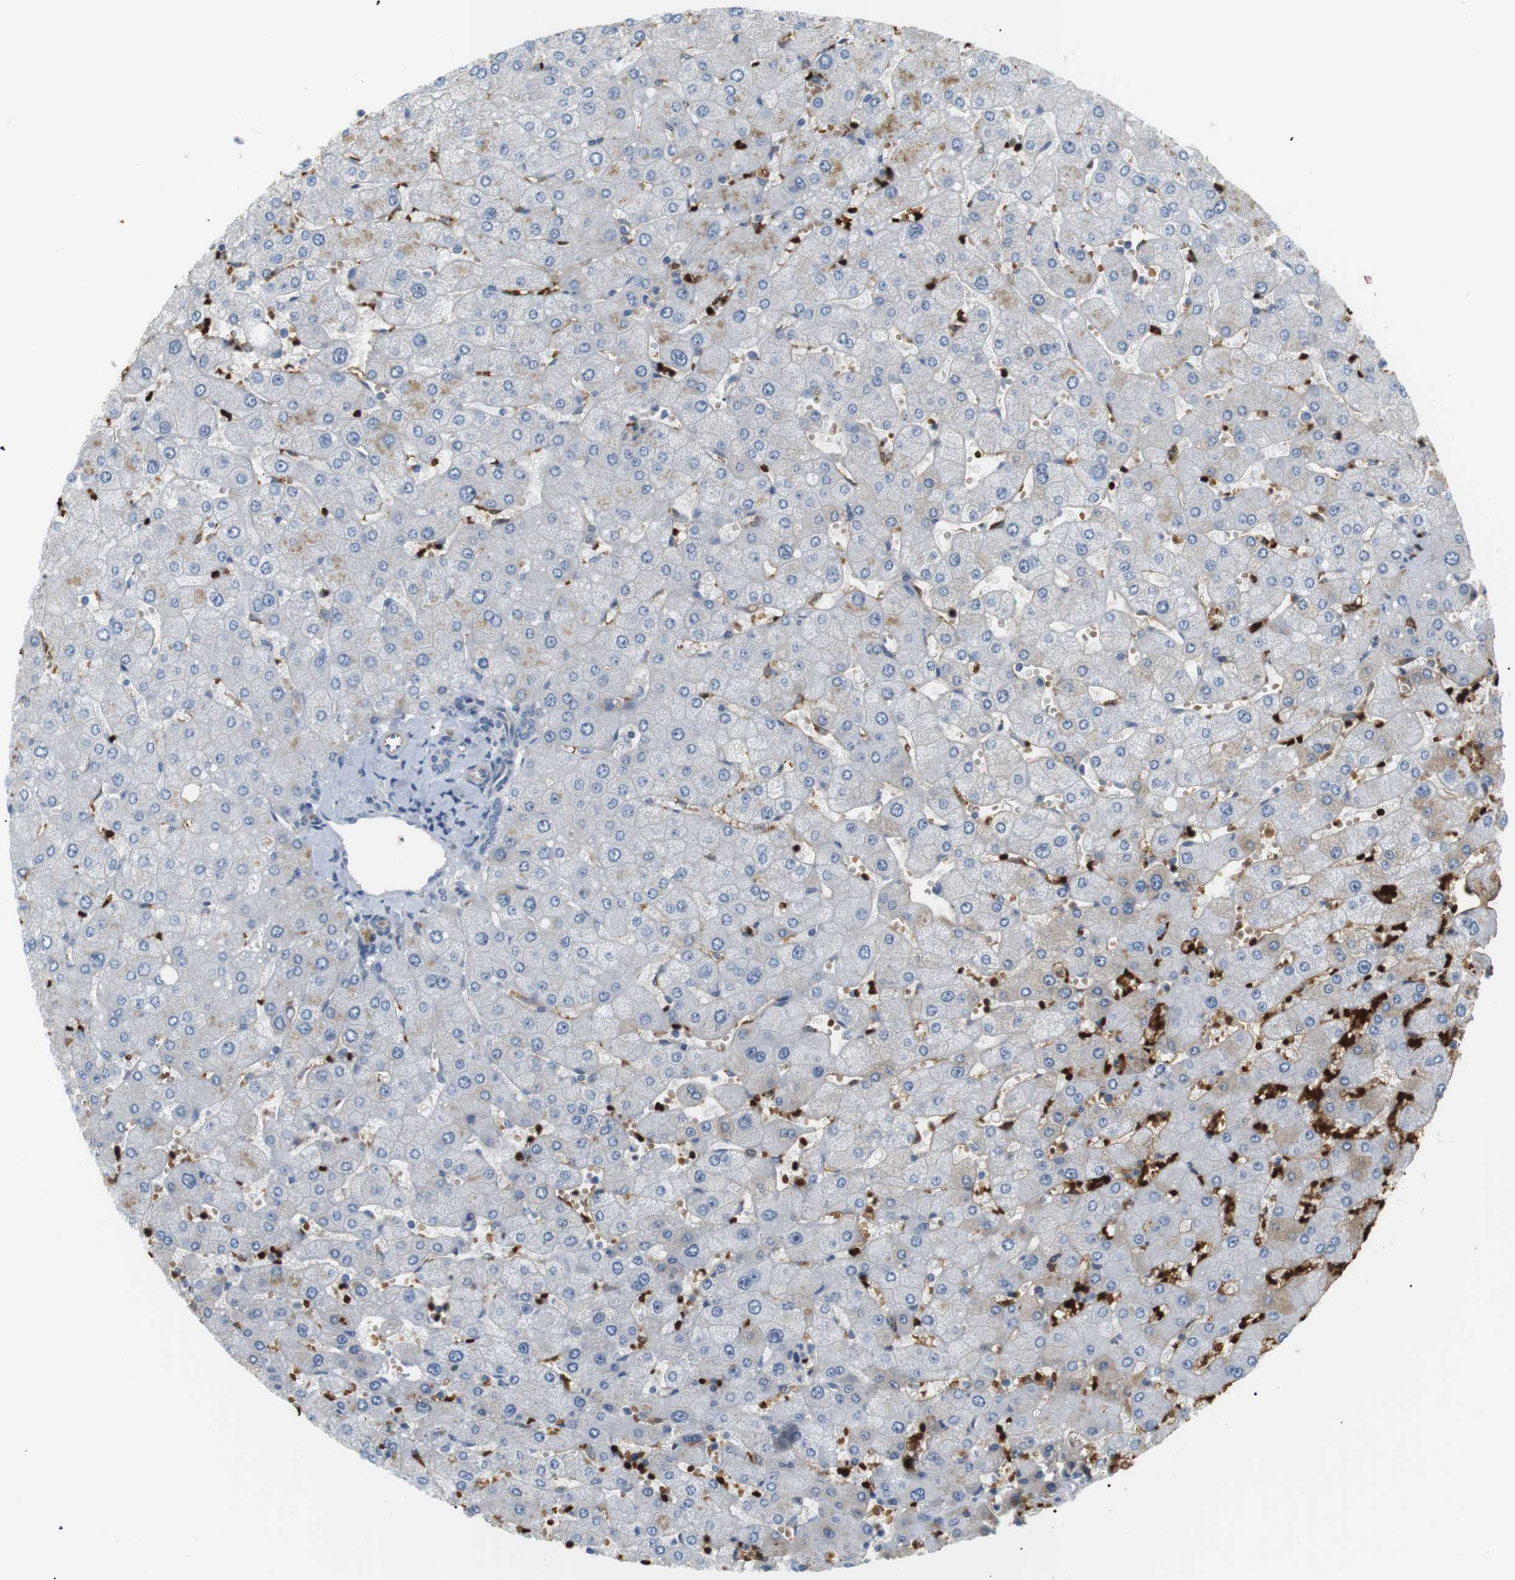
{"staining": {"intensity": "negative", "quantity": "none", "location": "none"}, "tissue": "liver", "cell_type": "Cholangiocytes", "image_type": "normal", "snomed": [{"axis": "morphology", "description": "Normal tissue, NOS"}, {"axis": "topography", "description": "Liver"}], "caption": "IHC photomicrograph of normal liver stained for a protein (brown), which demonstrates no expression in cholangiocytes.", "gene": "ADCY10", "patient": {"sex": "male", "age": 55}}